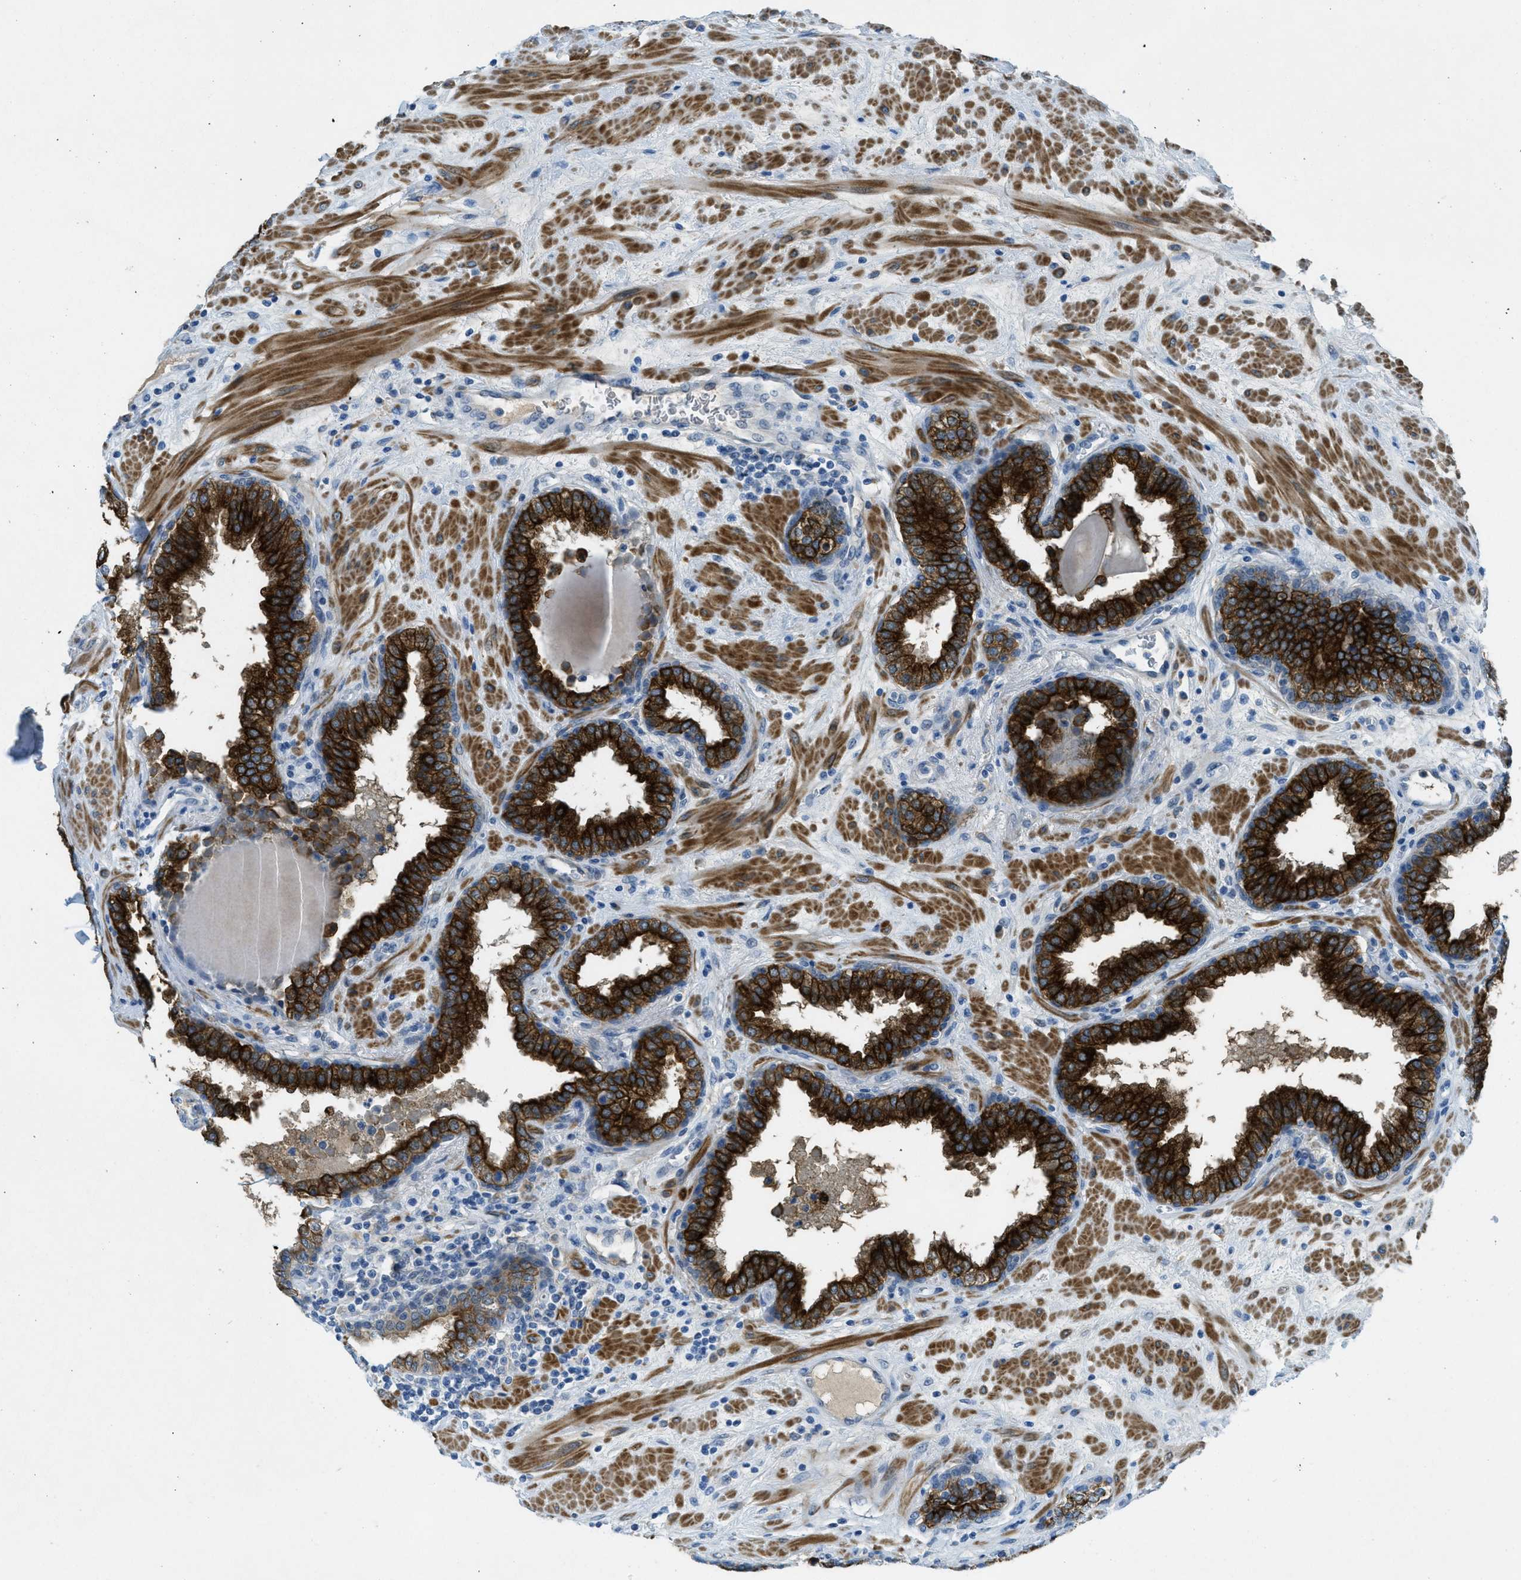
{"staining": {"intensity": "strong", "quantity": ">75%", "location": "cytoplasmic/membranous"}, "tissue": "prostate", "cell_type": "Glandular cells", "image_type": "normal", "snomed": [{"axis": "morphology", "description": "Normal tissue, NOS"}, {"axis": "topography", "description": "Prostate"}], "caption": "Immunohistochemistry micrograph of unremarkable prostate: human prostate stained using immunohistochemistry demonstrates high levels of strong protein expression localized specifically in the cytoplasmic/membranous of glandular cells, appearing as a cytoplasmic/membranous brown color.", "gene": "KLHL8", "patient": {"sex": "male", "age": 51}}